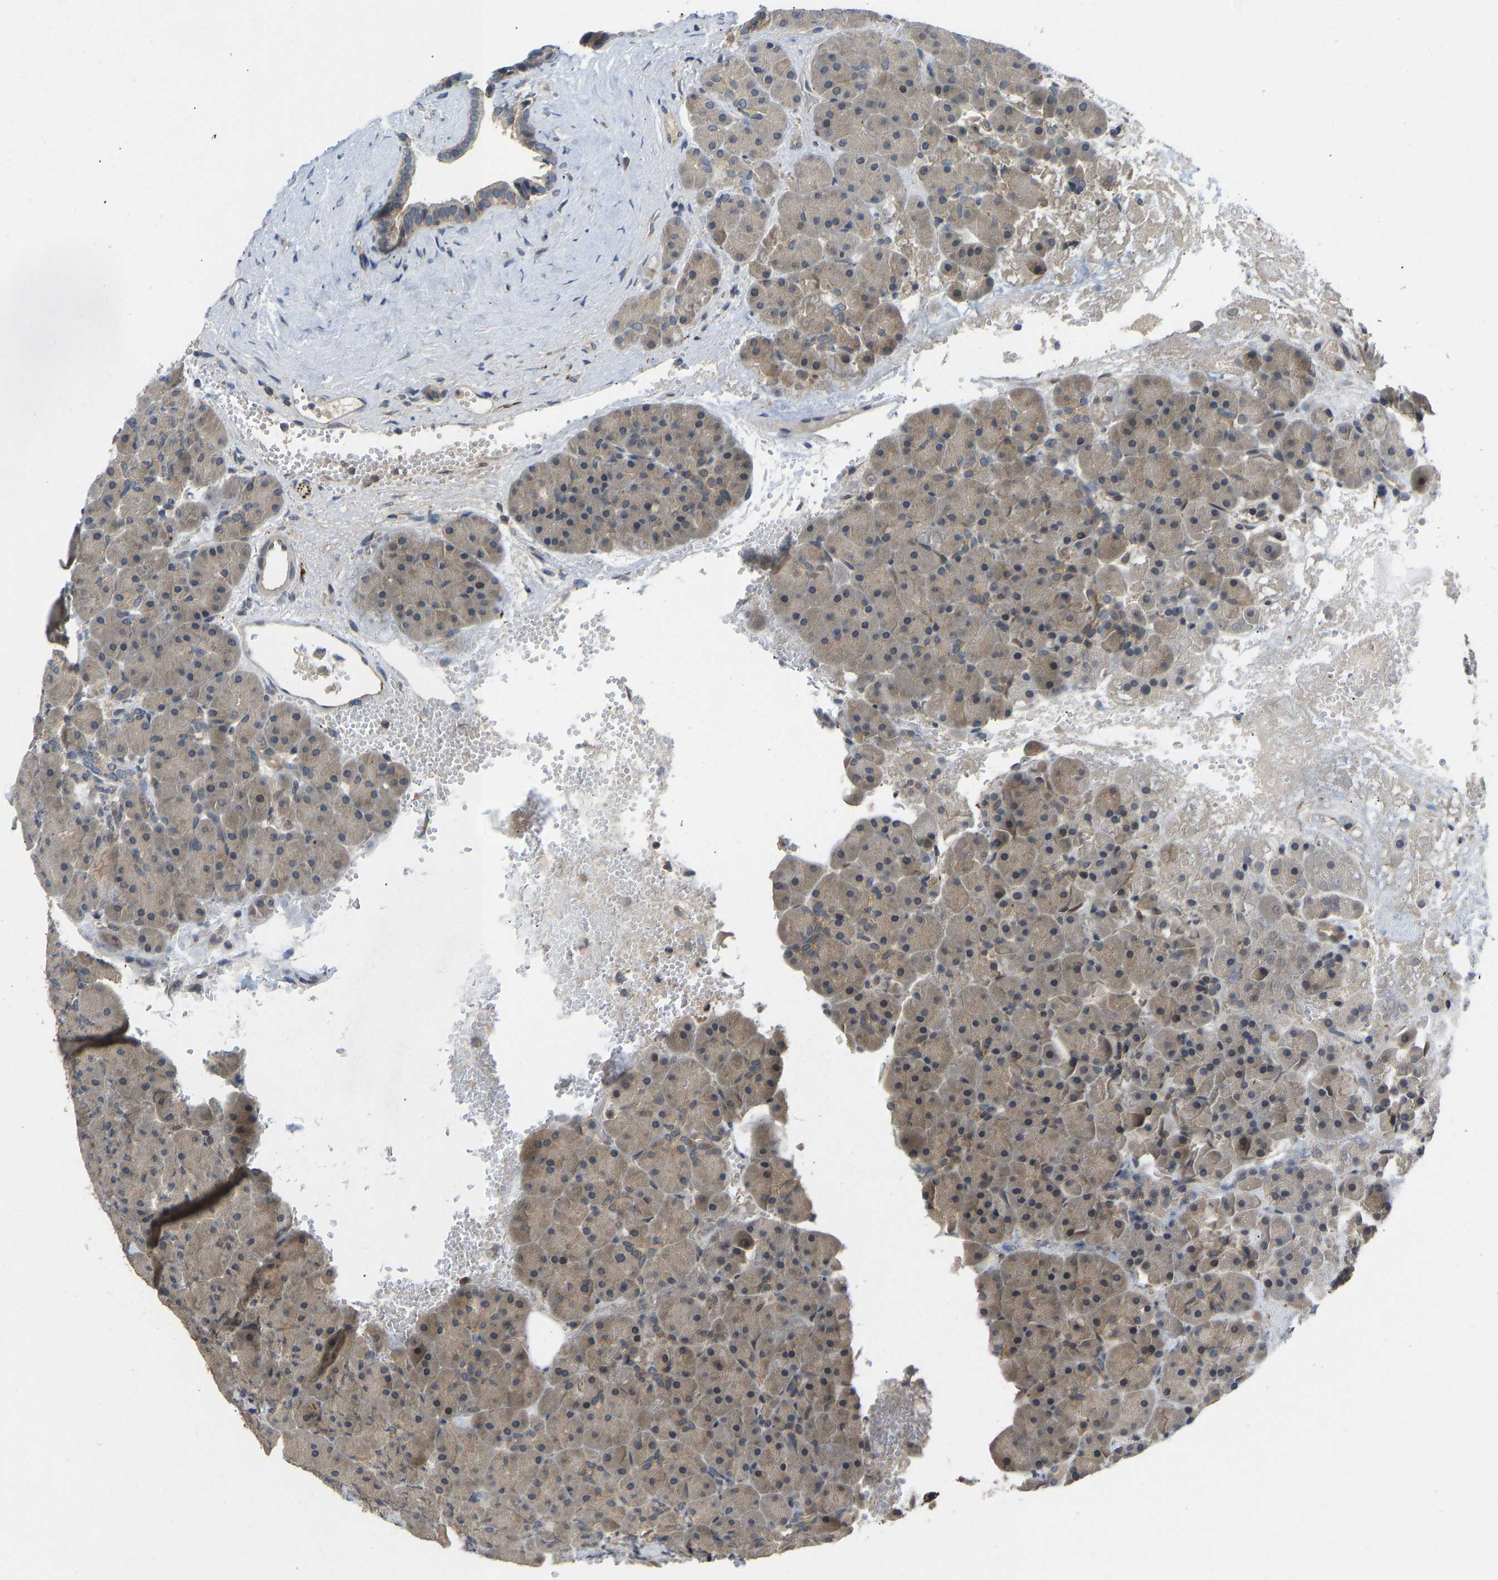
{"staining": {"intensity": "weak", "quantity": "25%-75%", "location": "cytoplasmic/membranous"}, "tissue": "pancreas", "cell_type": "Exocrine glandular cells", "image_type": "normal", "snomed": [{"axis": "morphology", "description": "Normal tissue, NOS"}, {"axis": "topography", "description": "Pancreas"}], "caption": "Pancreas stained for a protein (brown) reveals weak cytoplasmic/membranous positive staining in about 25%-75% of exocrine glandular cells.", "gene": "NDRG3", "patient": {"sex": "male", "age": 66}}